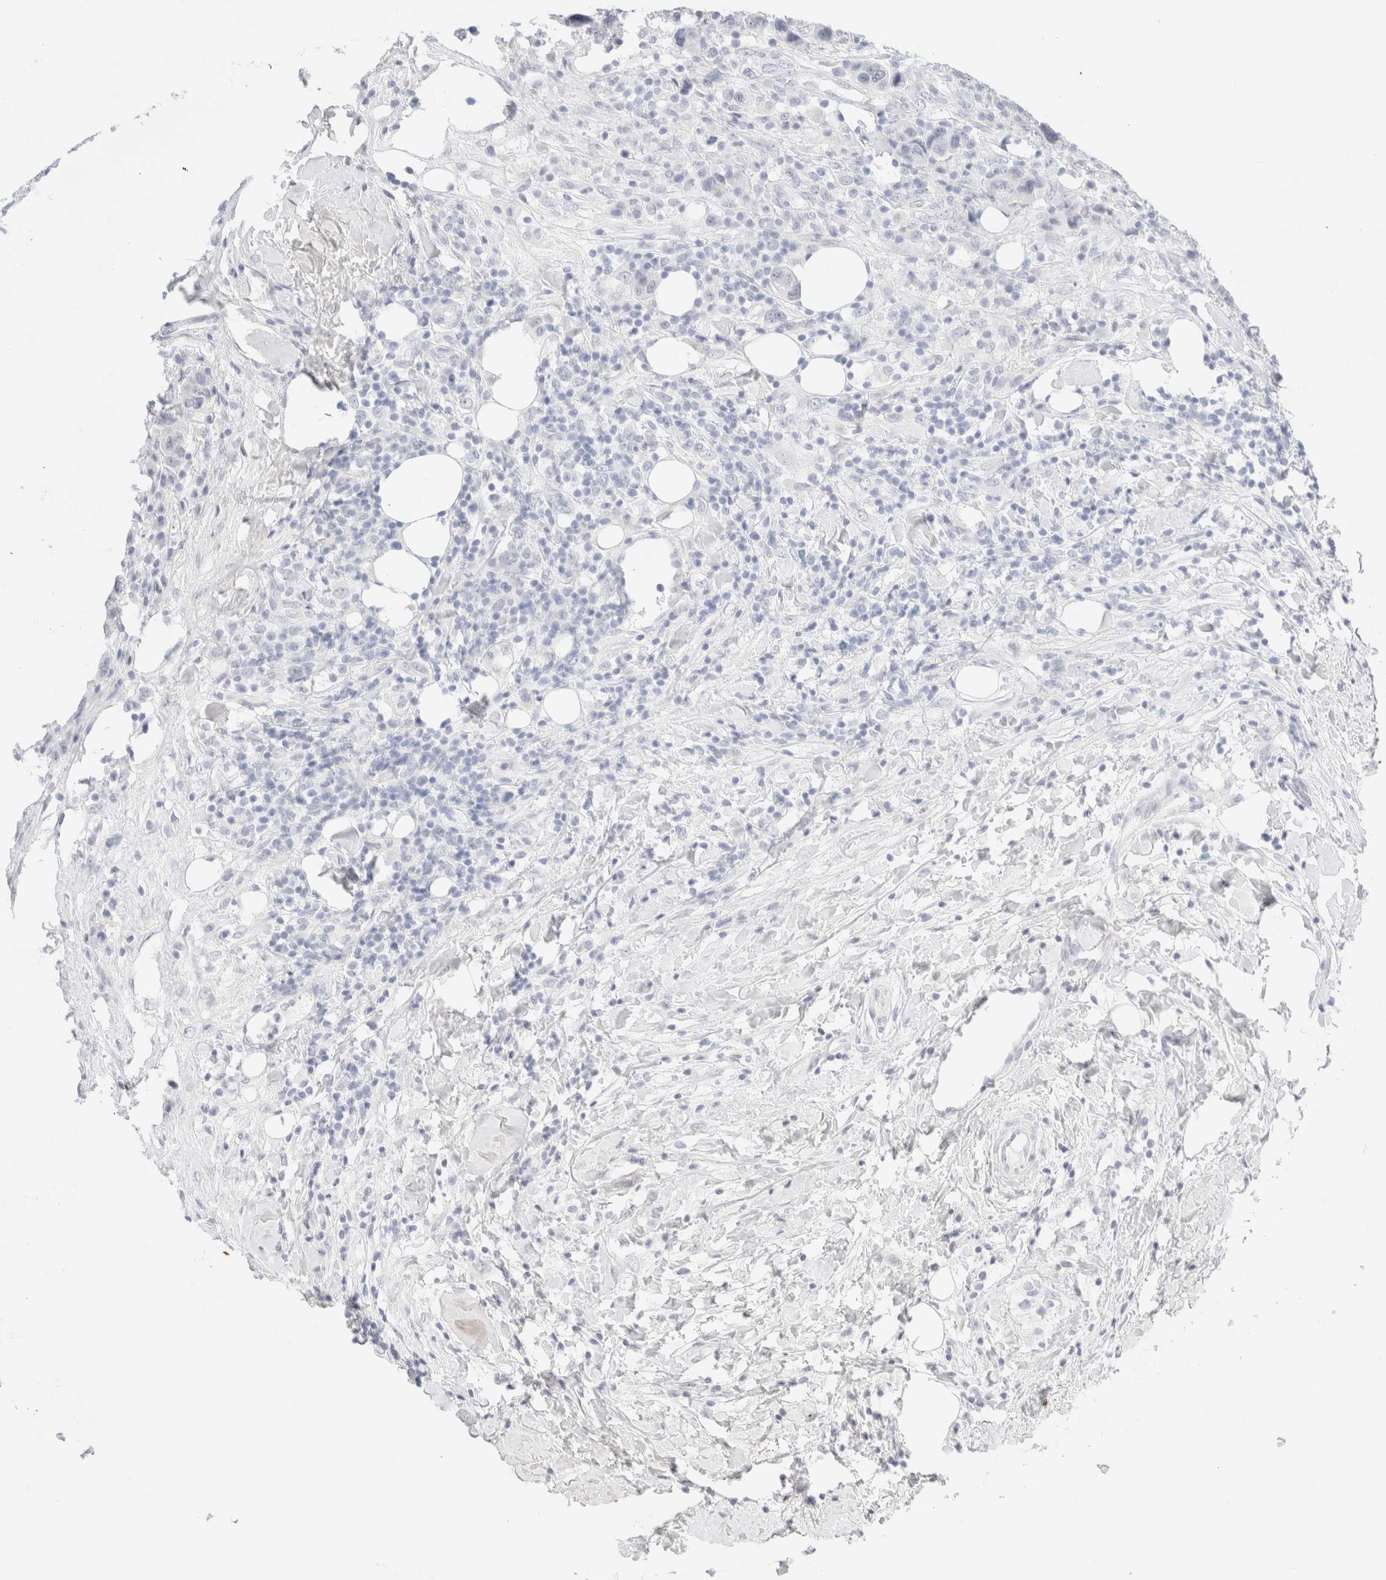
{"staining": {"intensity": "negative", "quantity": "none", "location": "none"}, "tissue": "breast cancer", "cell_type": "Tumor cells", "image_type": "cancer", "snomed": [{"axis": "morphology", "description": "Duct carcinoma"}, {"axis": "topography", "description": "Breast"}], "caption": "The photomicrograph displays no significant positivity in tumor cells of breast cancer (invasive ductal carcinoma).", "gene": "KRT15", "patient": {"sex": "female", "age": 37}}